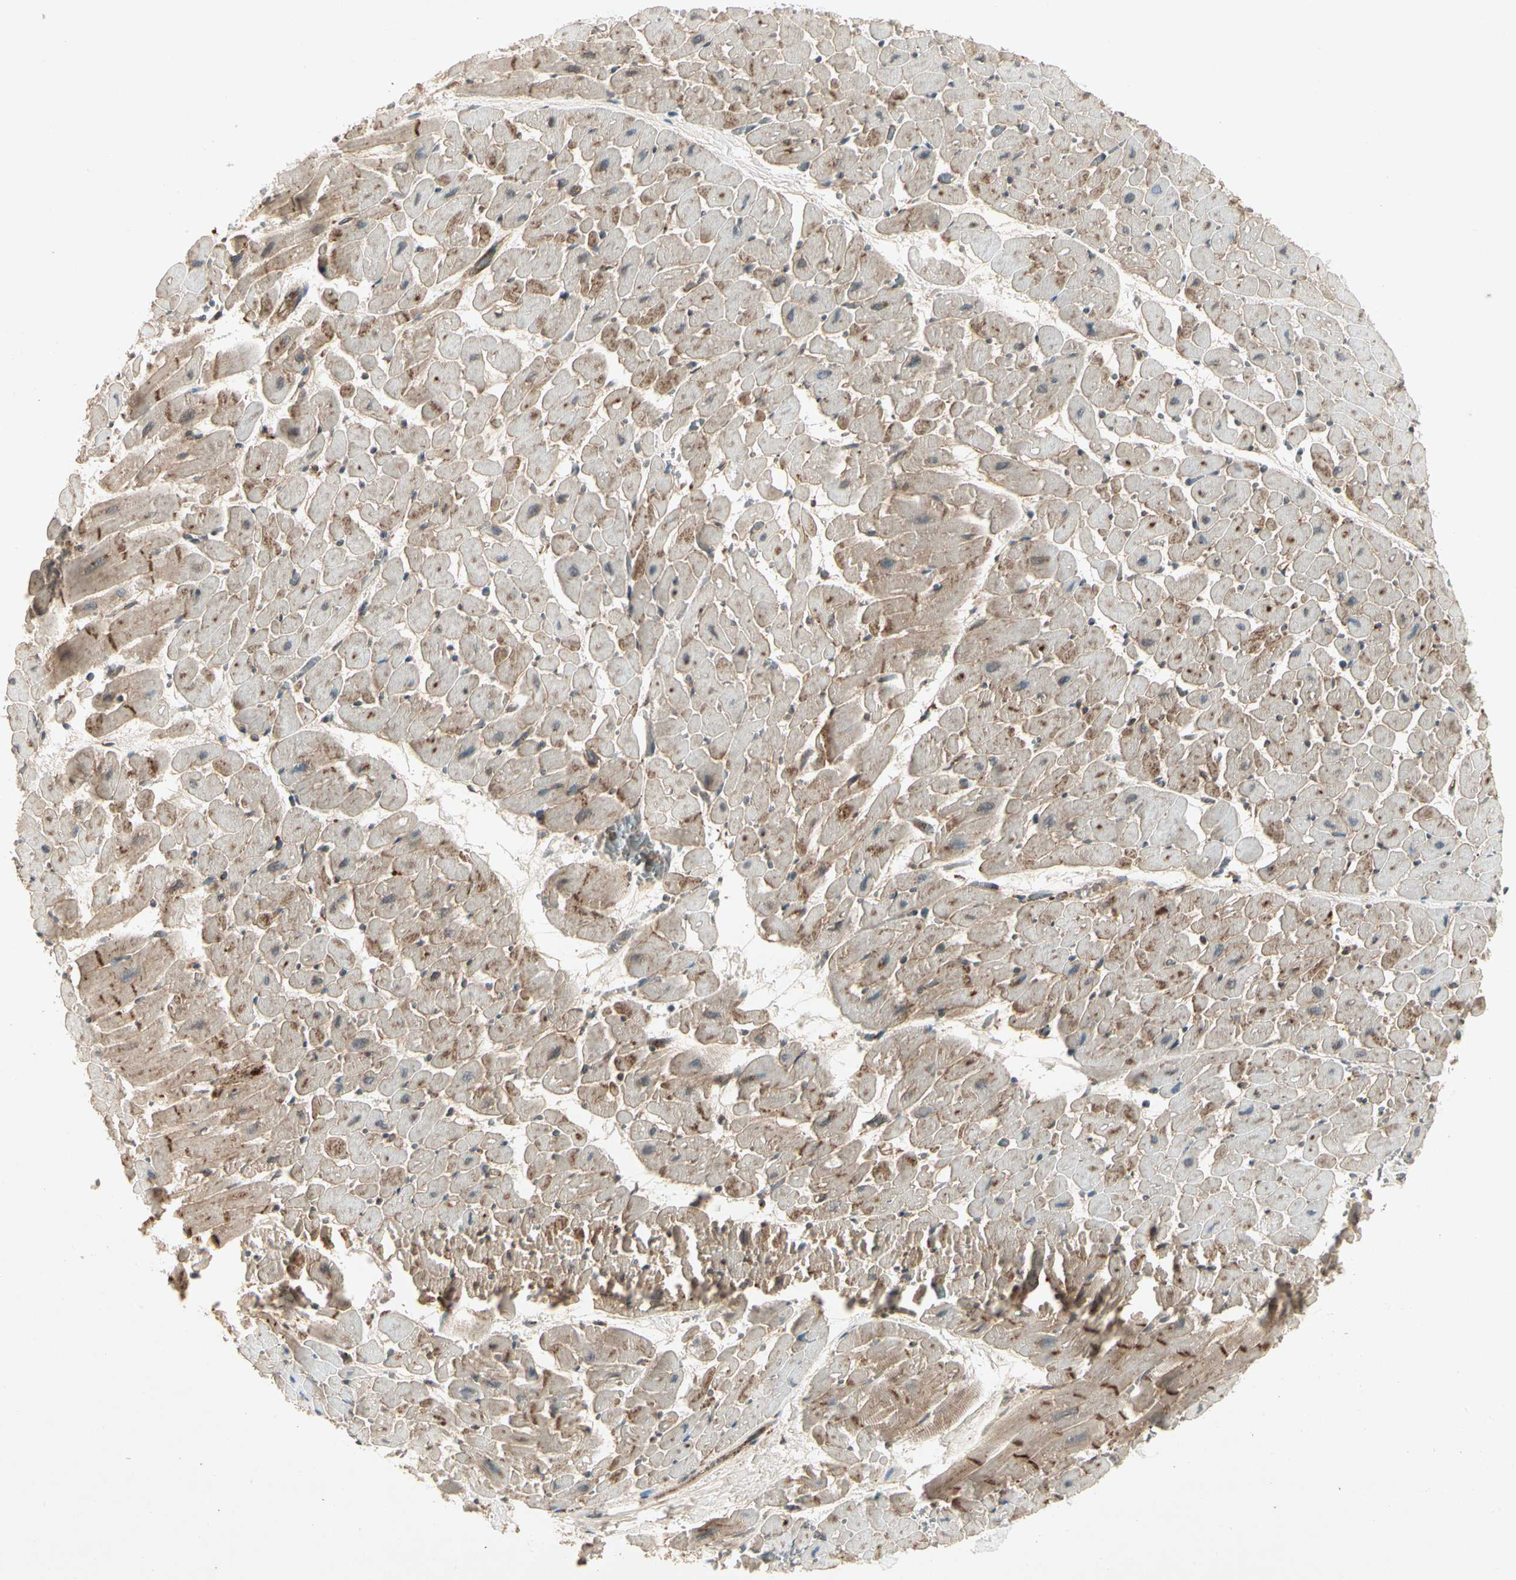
{"staining": {"intensity": "moderate", "quantity": "25%-75%", "location": "cytoplasmic/membranous"}, "tissue": "heart muscle", "cell_type": "Cardiomyocytes", "image_type": "normal", "snomed": [{"axis": "morphology", "description": "Normal tissue, NOS"}, {"axis": "topography", "description": "Heart"}], "caption": "Protein analysis of normal heart muscle displays moderate cytoplasmic/membranous positivity in approximately 25%-75% of cardiomyocytes. (DAB (3,3'-diaminobenzidine) = brown stain, brightfield microscopy at high magnification).", "gene": "FLOT1", "patient": {"sex": "male", "age": 45}}